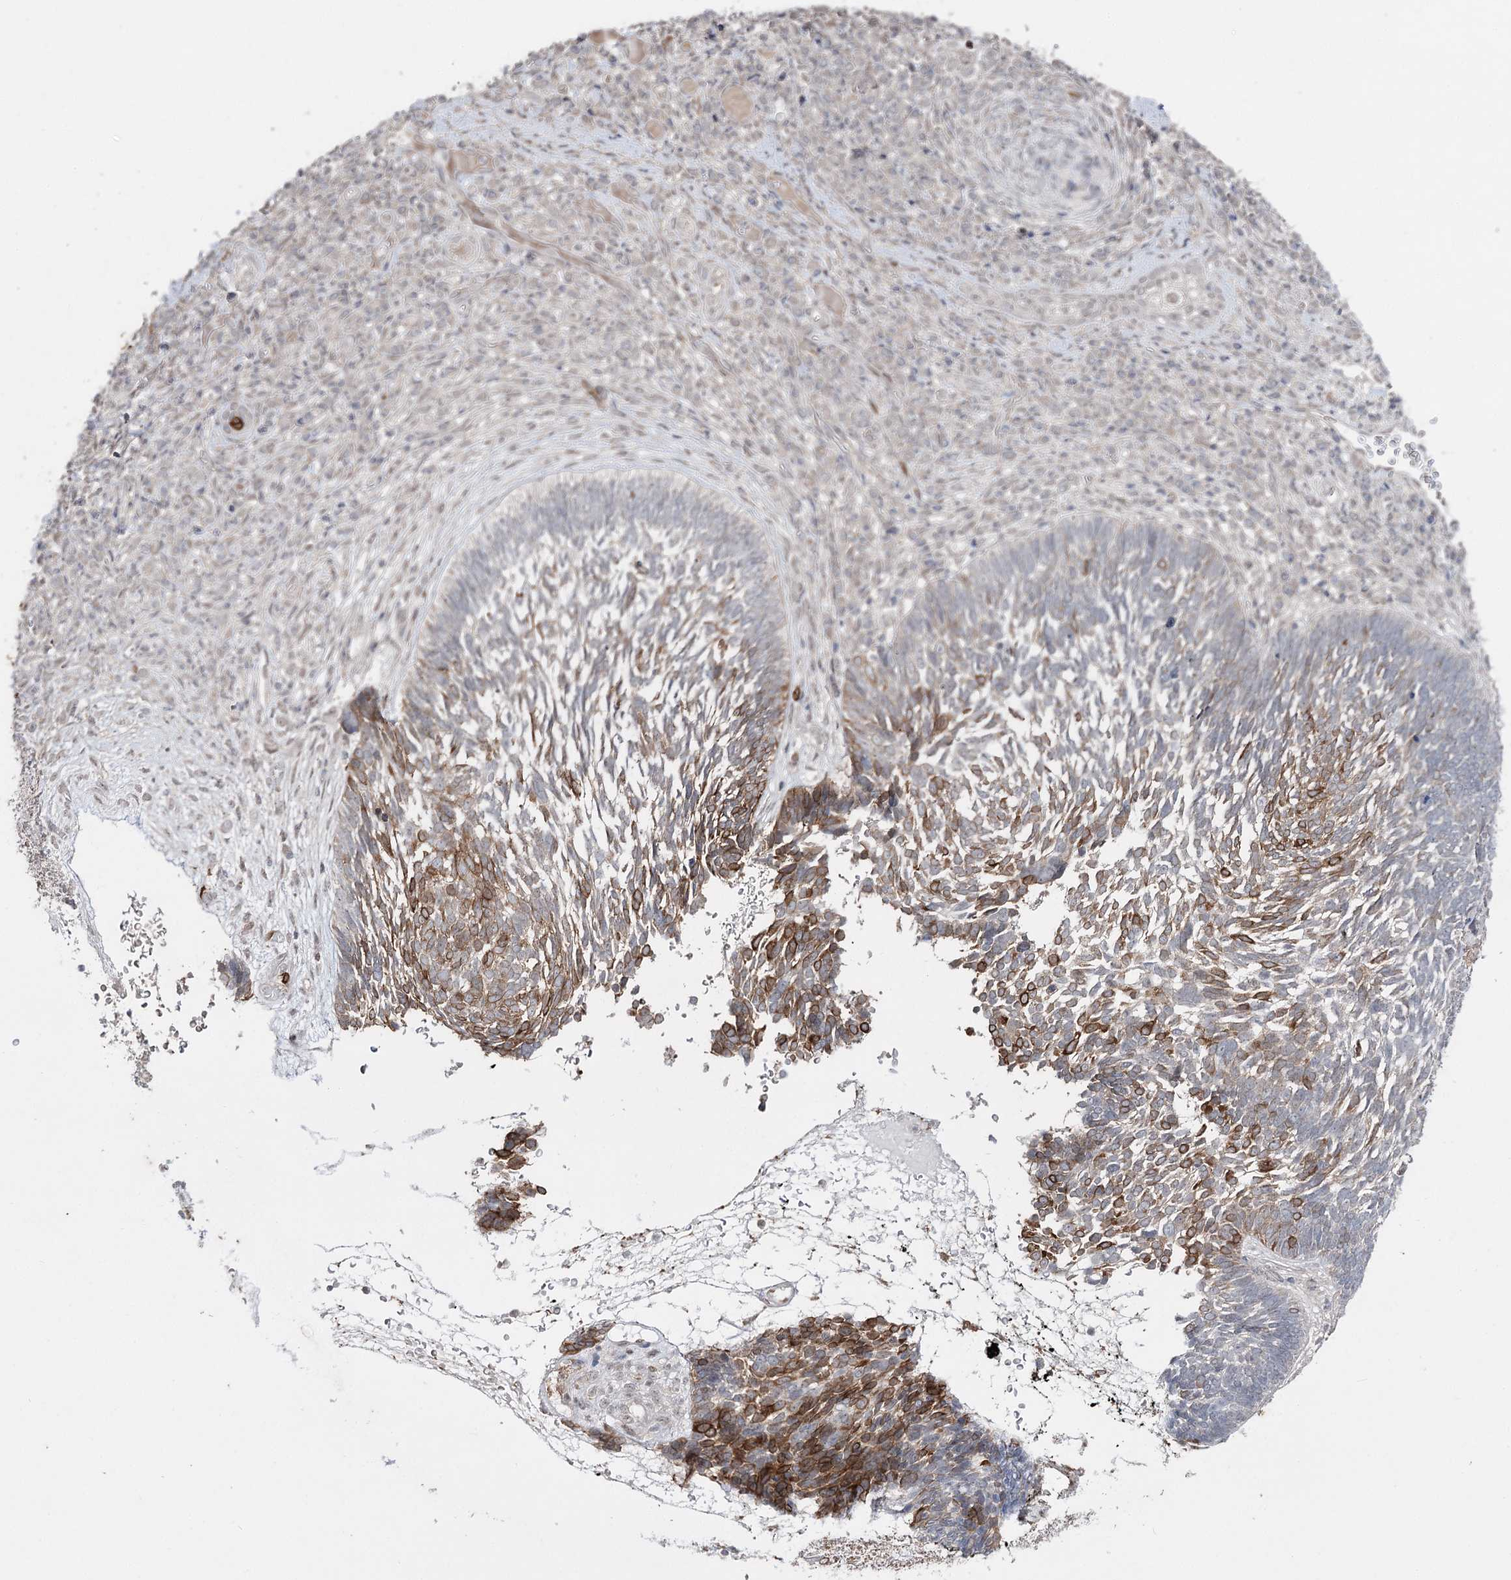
{"staining": {"intensity": "moderate", "quantity": "25%-75%", "location": "cytoplasmic/membranous"}, "tissue": "skin cancer", "cell_type": "Tumor cells", "image_type": "cancer", "snomed": [{"axis": "morphology", "description": "Basal cell carcinoma"}, {"axis": "topography", "description": "Skin"}], "caption": "This is an image of IHC staining of skin cancer (basal cell carcinoma), which shows moderate staining in the cytoplasmic/membranous of tumor cells.", "gene": "HSD11B2", "patient": {"sex": "male", "age": 88}}